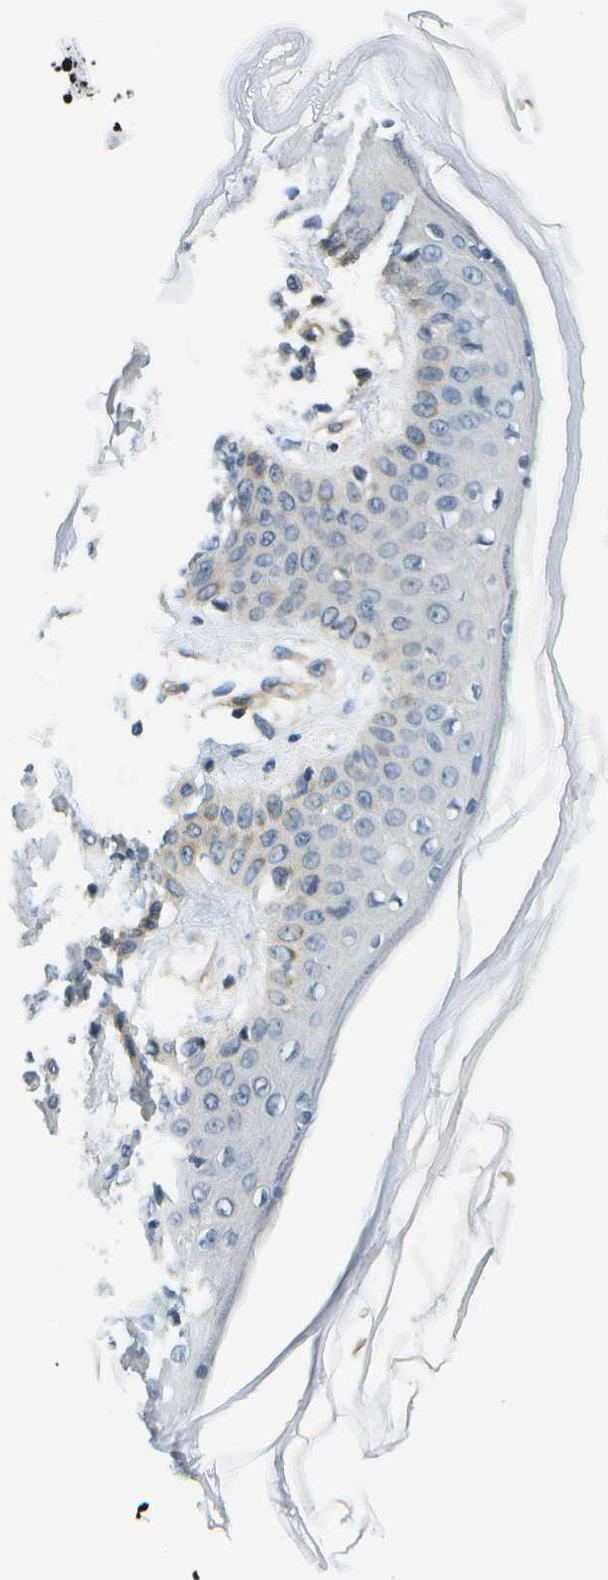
{"staining": {"intensity": "negative", "quantity": "none", "location": "none"}, "tissue": "skin", "cell_type": "Fibroblasts", "image_type": "normal", "snomed": [{"axis": "morphology", "description": "Normal tissue, NOS"}, {"axis": "topography", "description": "Skin"}], "caption": "Skin stained for a protein using immunohistochemistry (IHC) demonstrates no positivity fibroblasts.", "gene": "KIAA0040", "patient": {"sex": "male", "age": 53}}